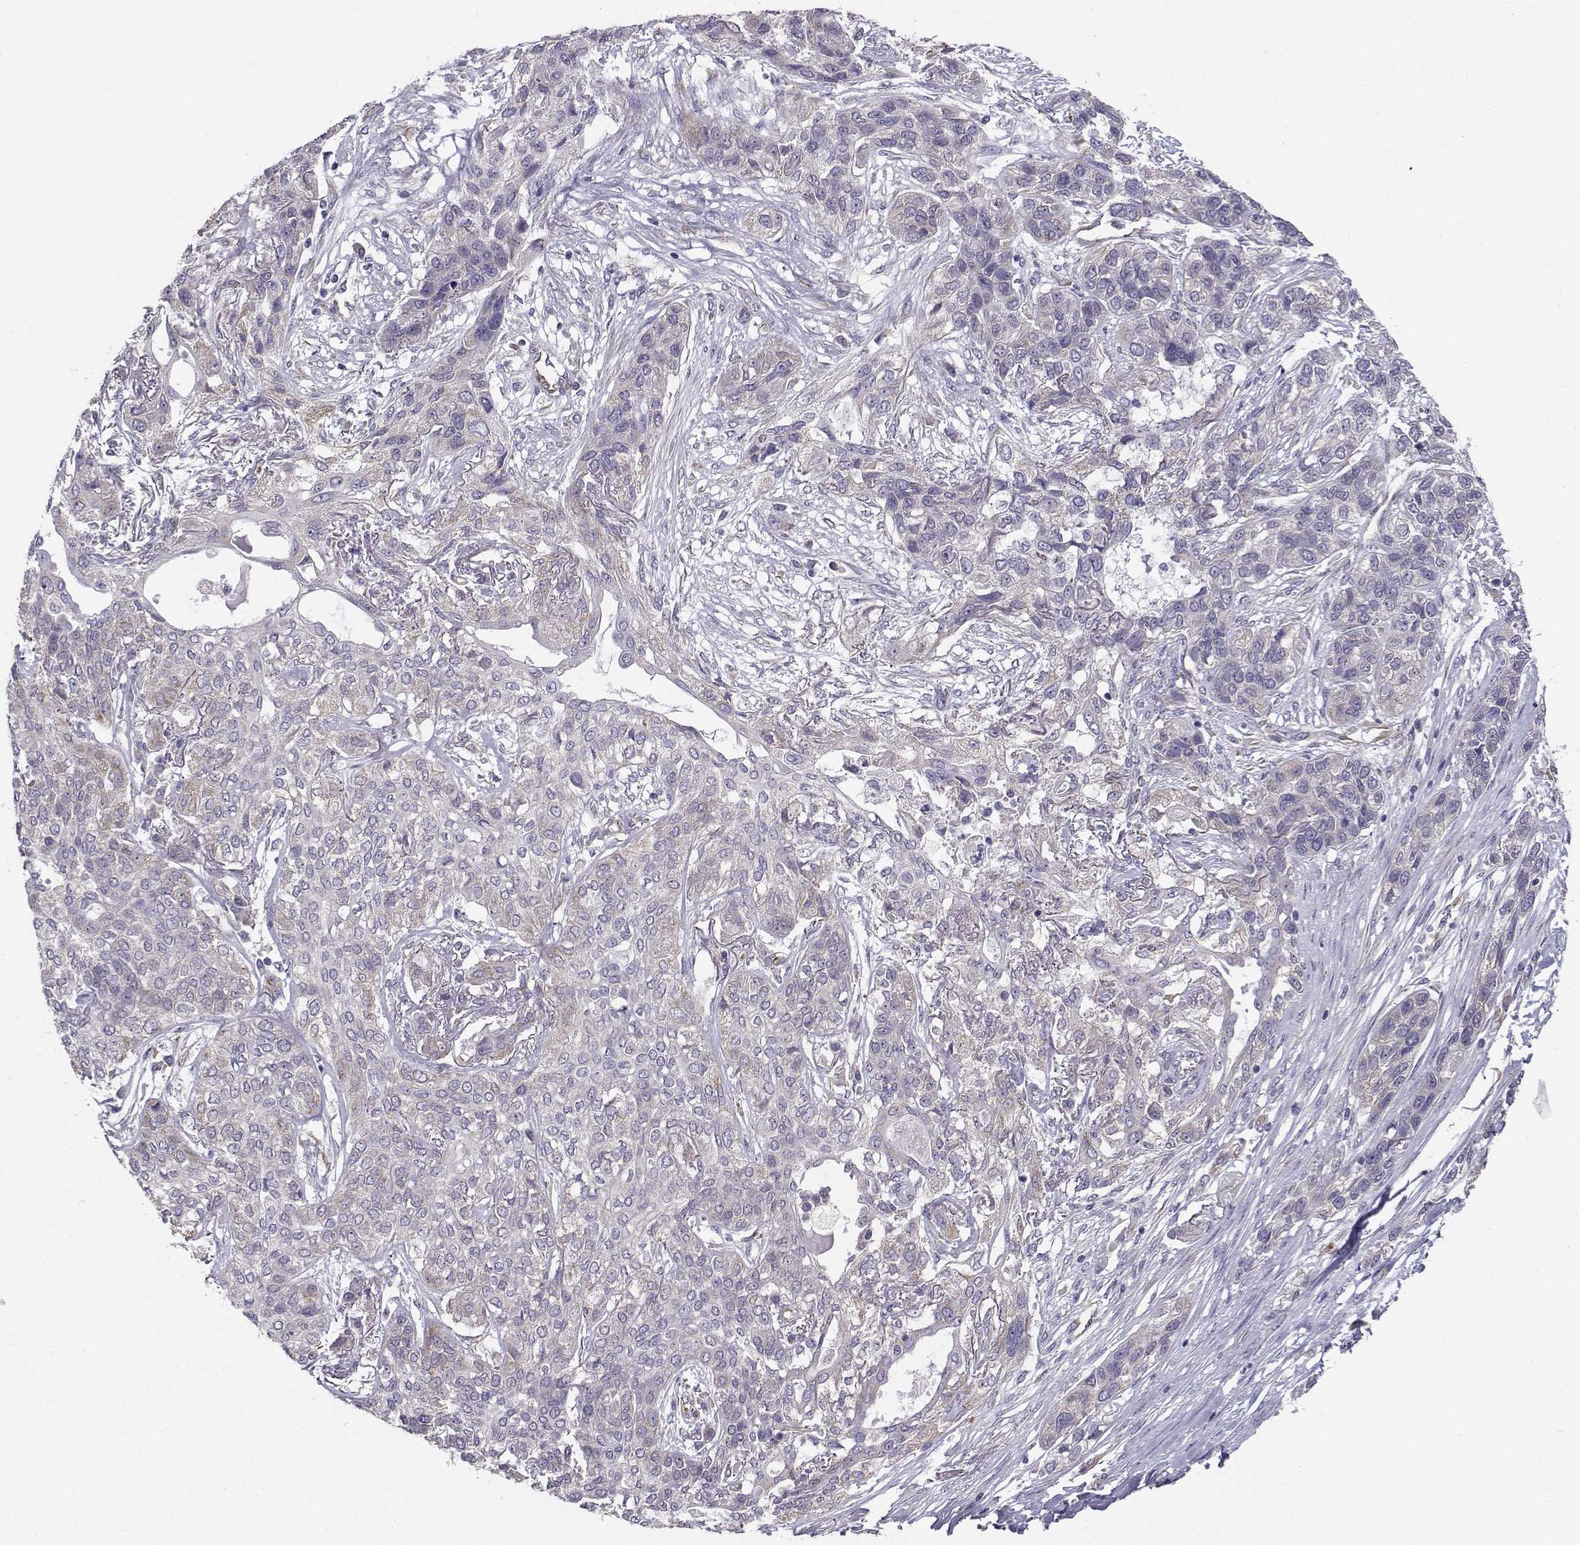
{"staining": {"intensity": "negative", "quantity": "none", "location": "none"}, "tissue": "lung cancer", "cell_type": "Tumor cells", "image_type": "cancer", "snomed": [{"axis": "morphology", "description": "Squamous cell carcinoma, NOS"}, {"axis": "topography", "description": "Lung"}], "caption": "A photomicrograph of lung squamous cell carcinoma stained for a protein reveals no brown staining in tumor cells. Nuclei are stained in blue.", "gene": "BEND6", "patient": {"sex": "female", "age": 70}}